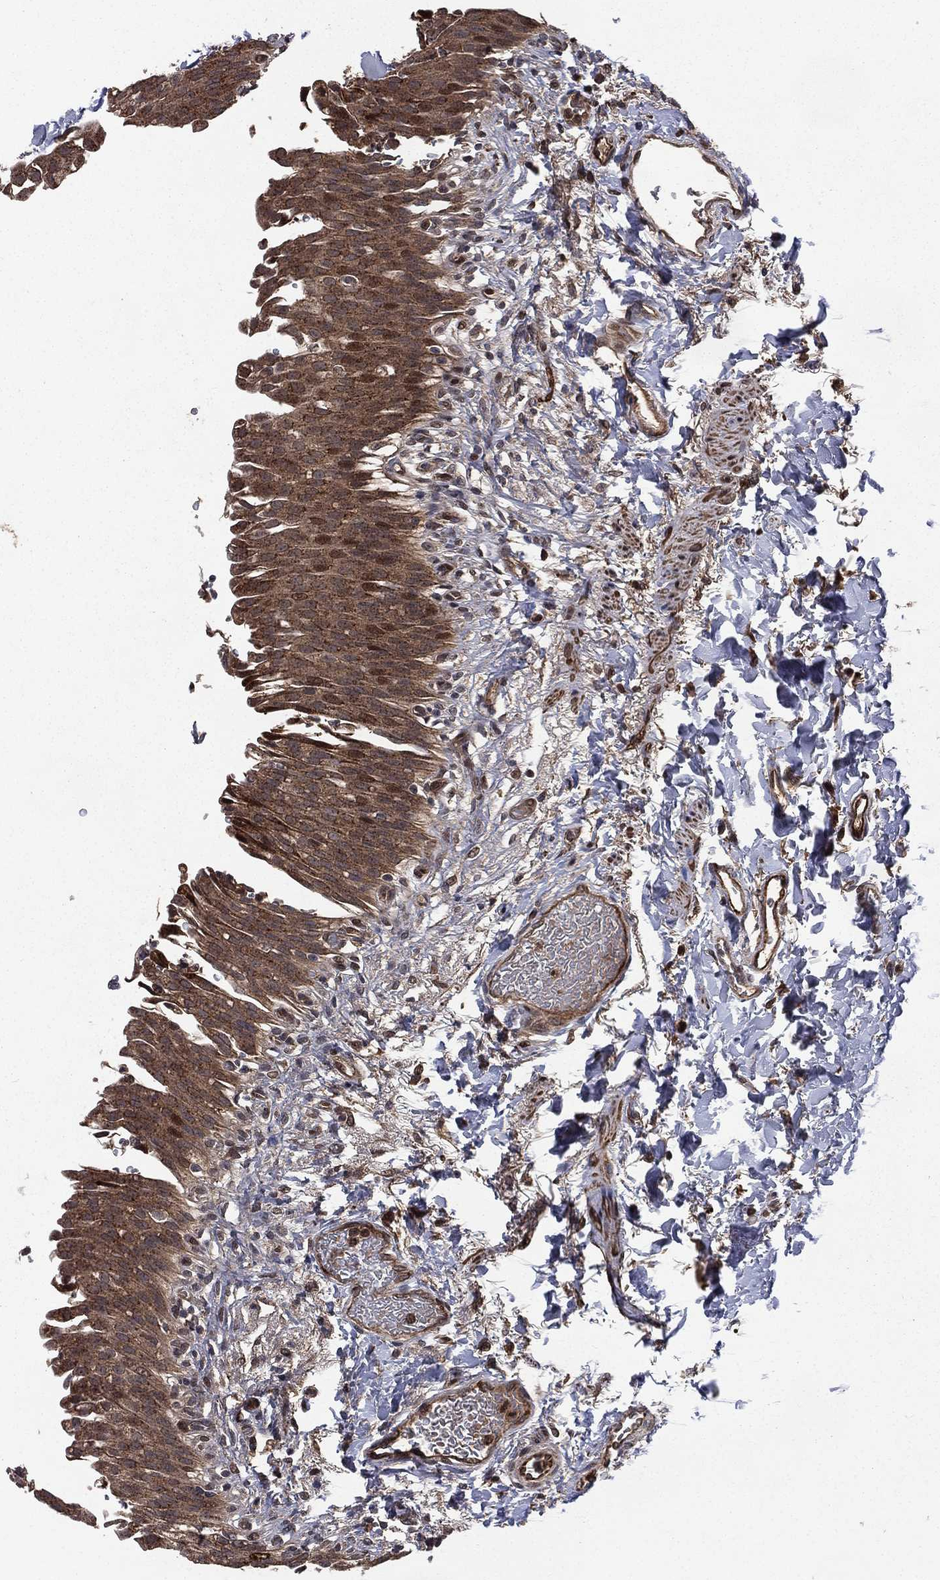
{"staining": {"intensity": "weak", "quantity": ">75%", "location": "cytoplasmic/membranous"}, "tissue": "urinary bladder", "cell_type": "Urothelial cells", "image_type": "normal", "snomed": [{"axis": "morphology", "description": "Normal tissue, NOS"}, {"axis": "topography", "description": "Urinary bladder"}], "caption": "The photomicrograph shows immunohistochemical staining of unremarkable urinary bladder. There is weak cytoplasmic/membranous positivity is appreciated in approximately >75% of urothelial cells.", "gene": "LENG8", "patient": {"sex": "female", "age": 60}}